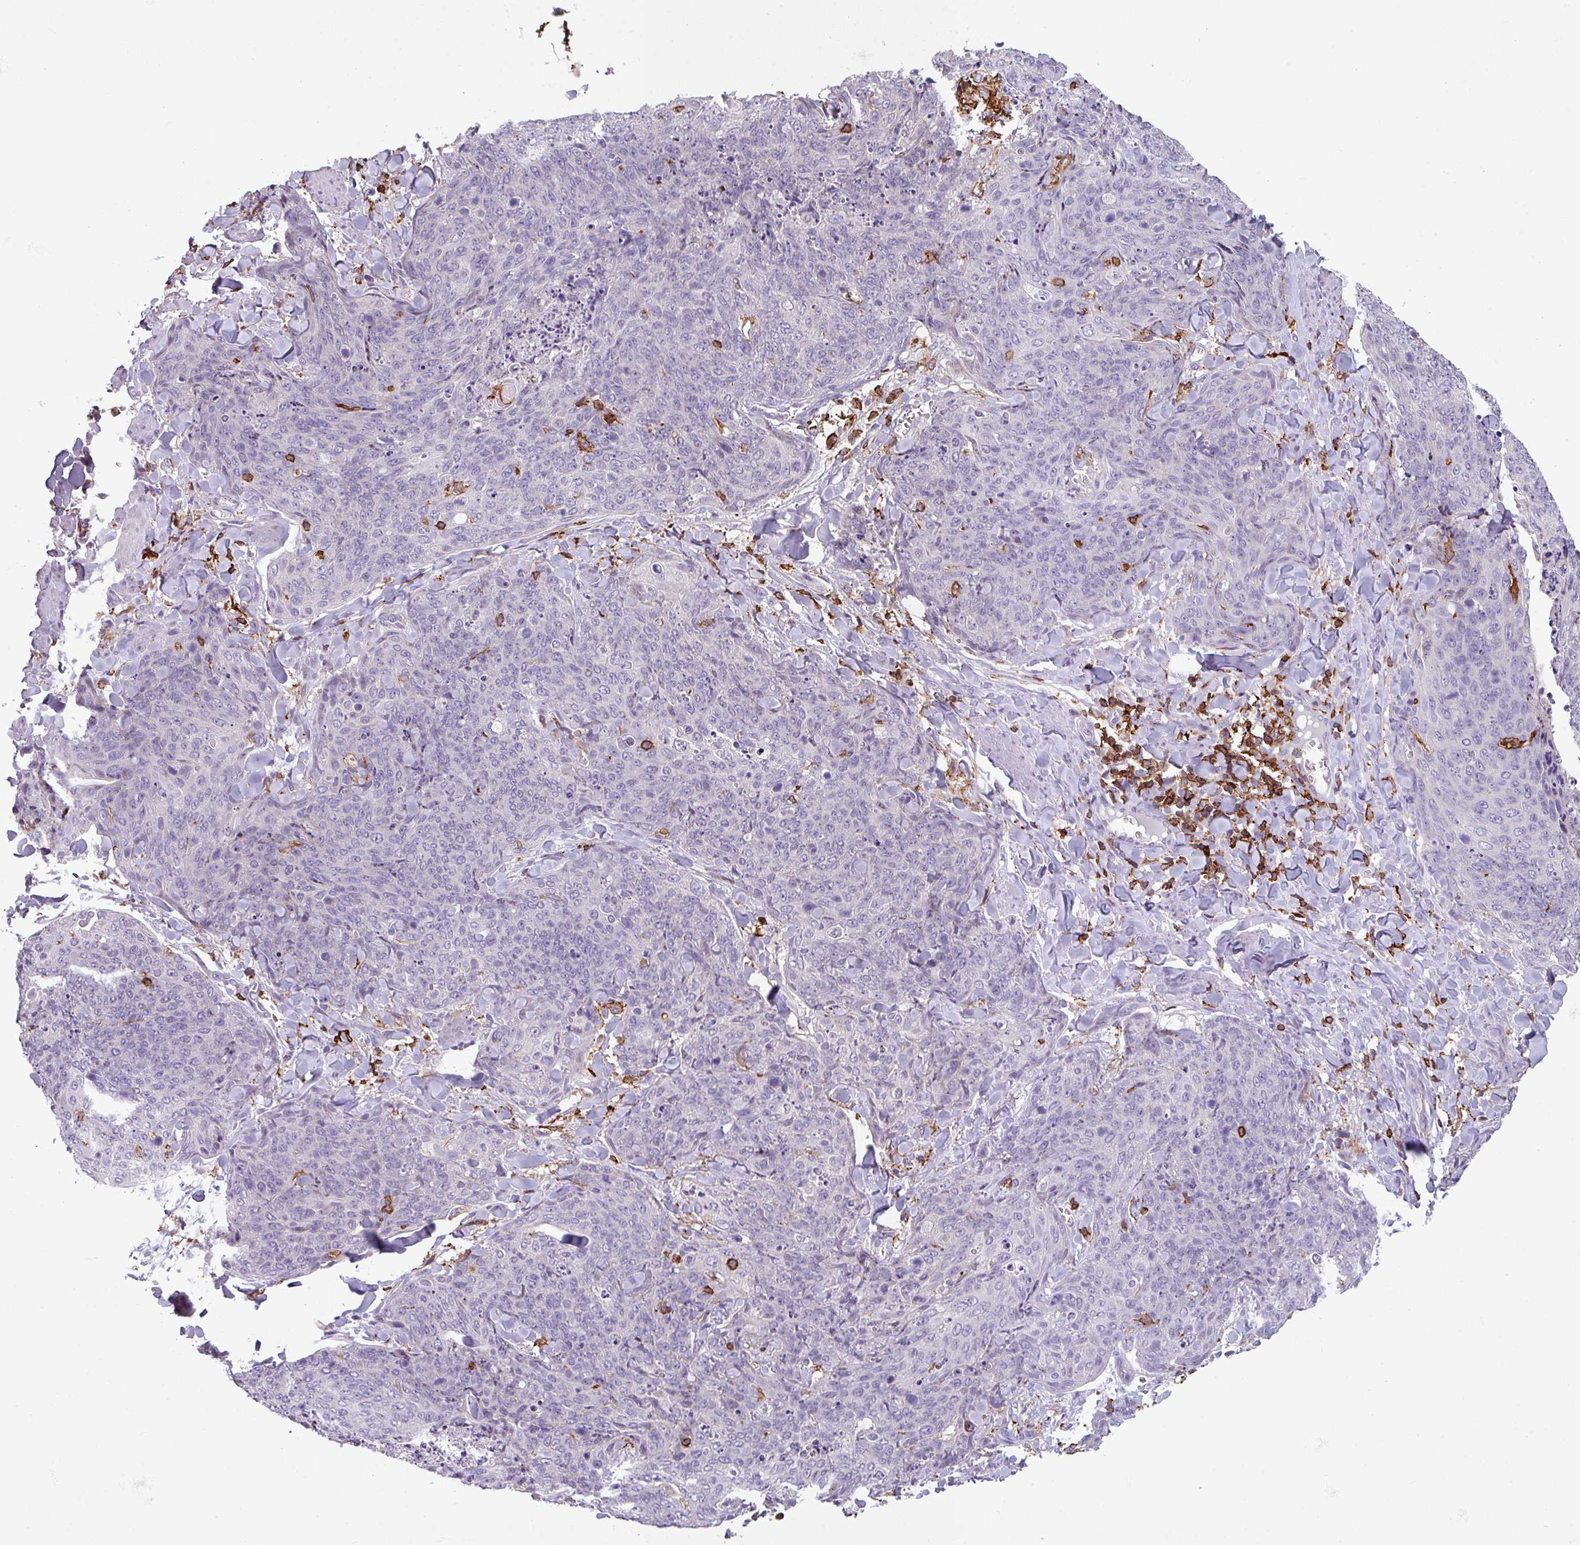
{"staining": {"intensity": "negative", "quantity": "none", "location": "none"}, "tissue": "skin cancer", "cell_type": "Tumor cells", "image_type": "cancer", "snomed": [{"axis": "morphology", "description": "Squamous cell carcinoma, NOS"}, {"axis": "topography", "description": "Skin"}, {"axis": "topography", "description": "Vulva"}], "caption": "This is an immunohistochemistry (IHC) image of human skin cancer (squamous cell carcinoma). There is no expression in tumor cells.", "gene": "NEDD9", "patient": {"sex": "female", "age": 85}}